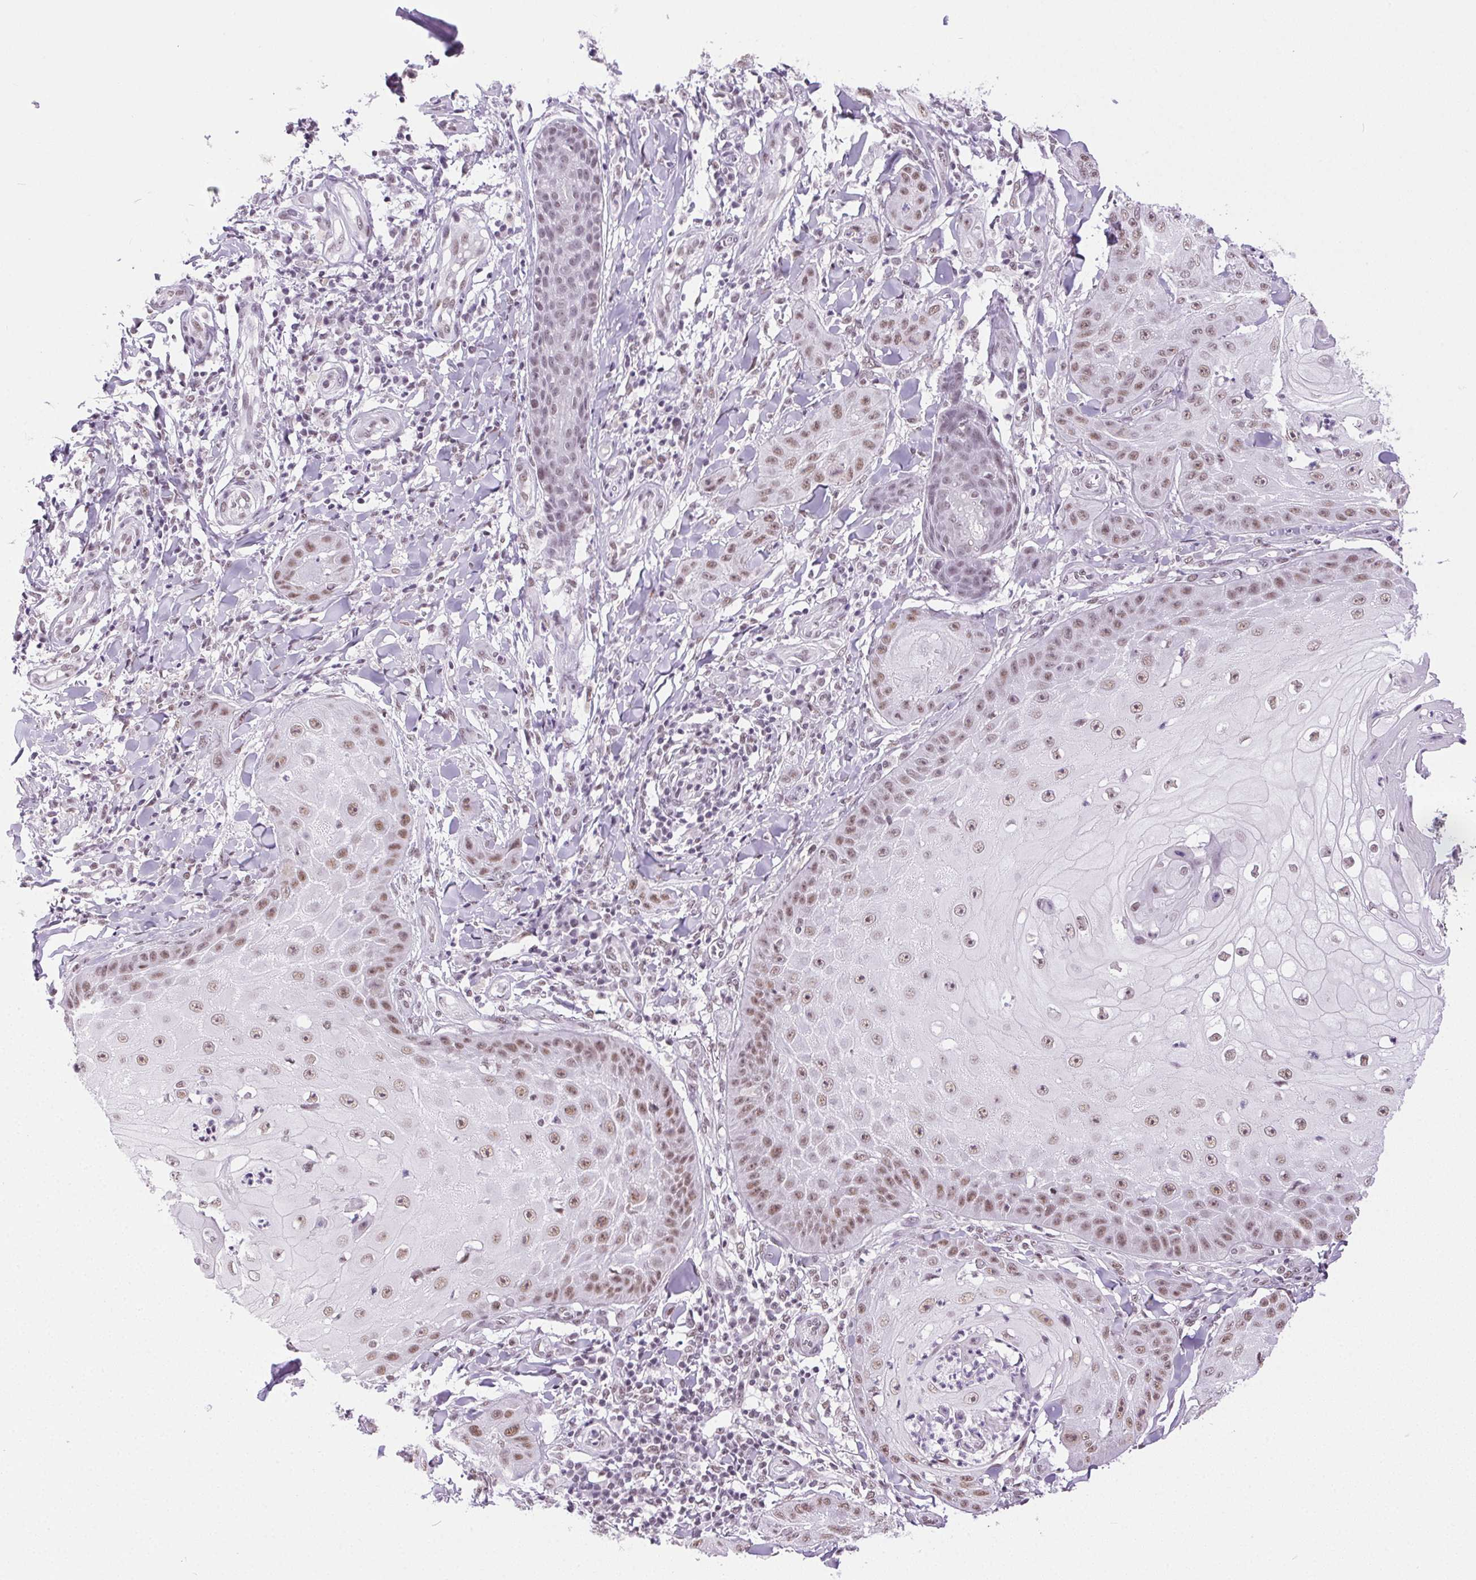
{"staining": {"intensity": "moderate", "quantity": ">75%", "location": "nuclear"}, "tissue": "skin cancer", "cell_type": "Tumor cells", "image_type": "cancer", "snomed": [{"axis": "morphology", "description": "Squamous cell carcinoma, NOS"}, {"axis": "topography", "description": "Skin"}], "caption": "About >75% of tumor cells in skin cancer (squamous cell carcinoma) exhibit moderate nuclear protein expression as visualized by brown immunohistochemical staining.", "gene": "TRA2B", "patient": {"sex": "male", "age": 70}}